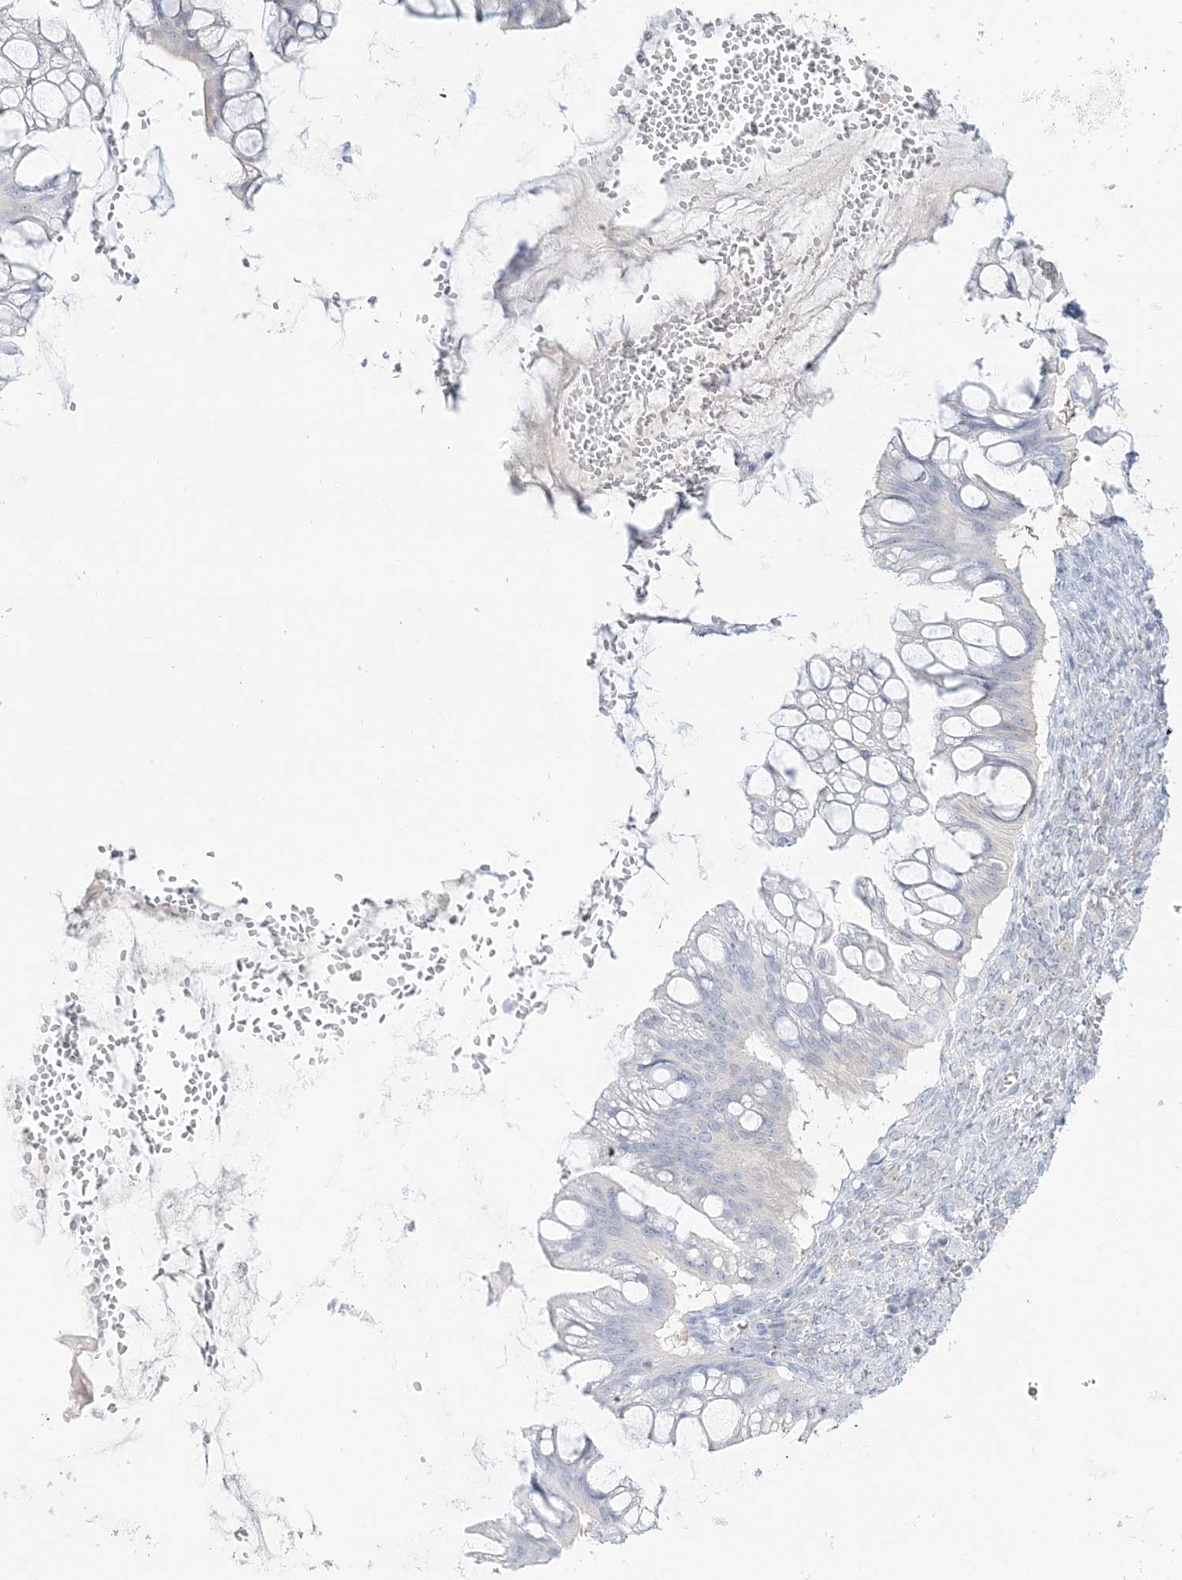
{"staining": {"intensity": "negative", "quantity": "none", "location": "none"}, "tissue": "ovarian cancer", "cell_type": "Tumor cells", "image_type": "cancer", "snomed": [{"axis": "morphology", "description": "Cystadenocarcinoma, mucinous, NOS"}, {"axis": "topography", "description": "Ovary"}], "caption": "The image demonstrates no significant positivity in tumor cells of ovarian cancer (mucinous cystadenocarcinoma). Nuclei are stained in blue.", "gene": "THADA", "patient": {"sex": "female", "age": 73}}